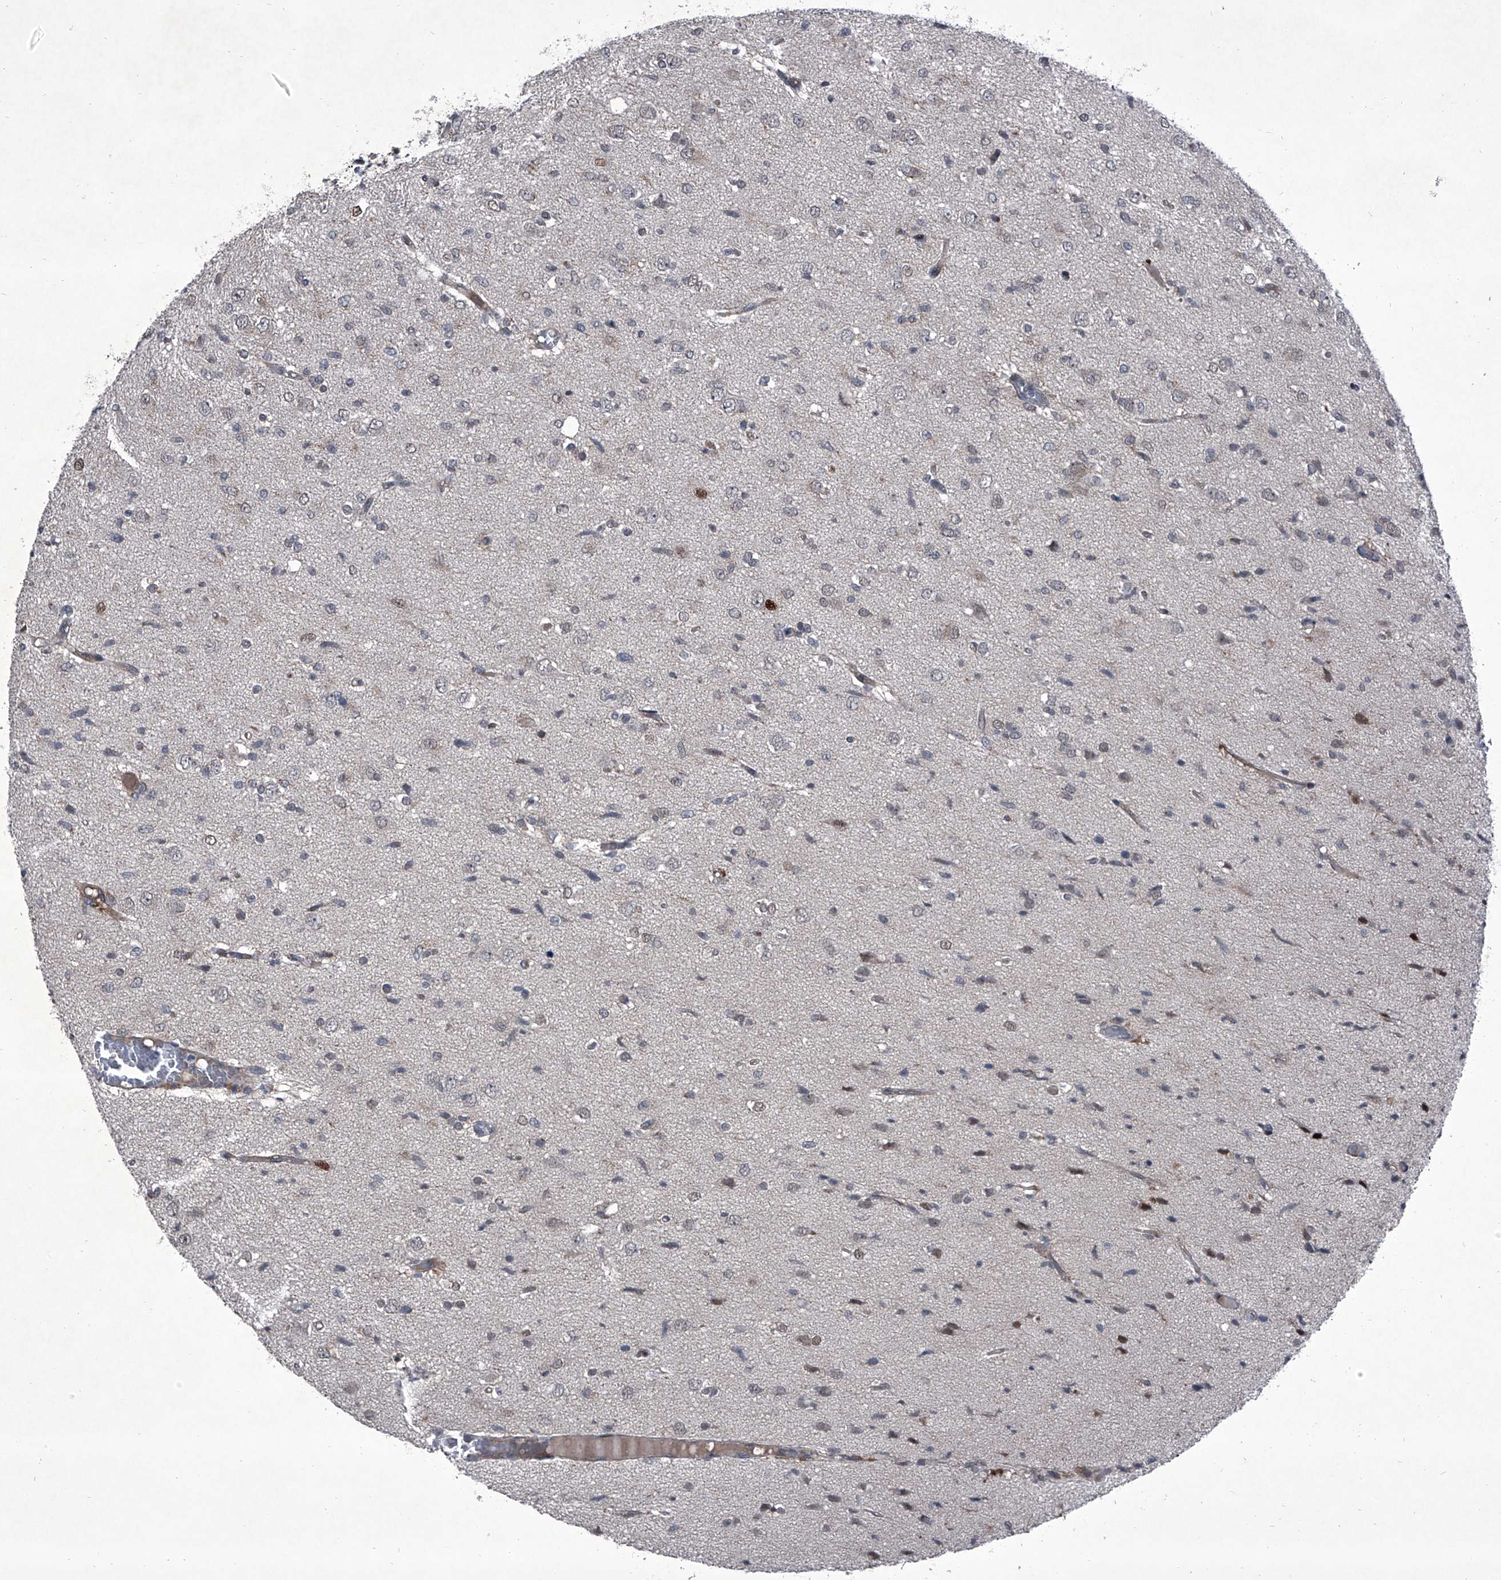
{"staining": {"intensity": "negative", "quantity": "none", "location": "none"}, "tissue": "glioma", "cell_type": "Tumor cells", "image_type": "cancer", "snomed": [{"axis": "morphology", "description": "Glioma, malignant, High grade"}, {"axis": "topography", "description": "Brain"}], "caption": "Human glioma stained for a protein using IHC shows no positivity in tumor cells.", "gene": "ELK4", "patient": {"sex": "female", "age": 59}}